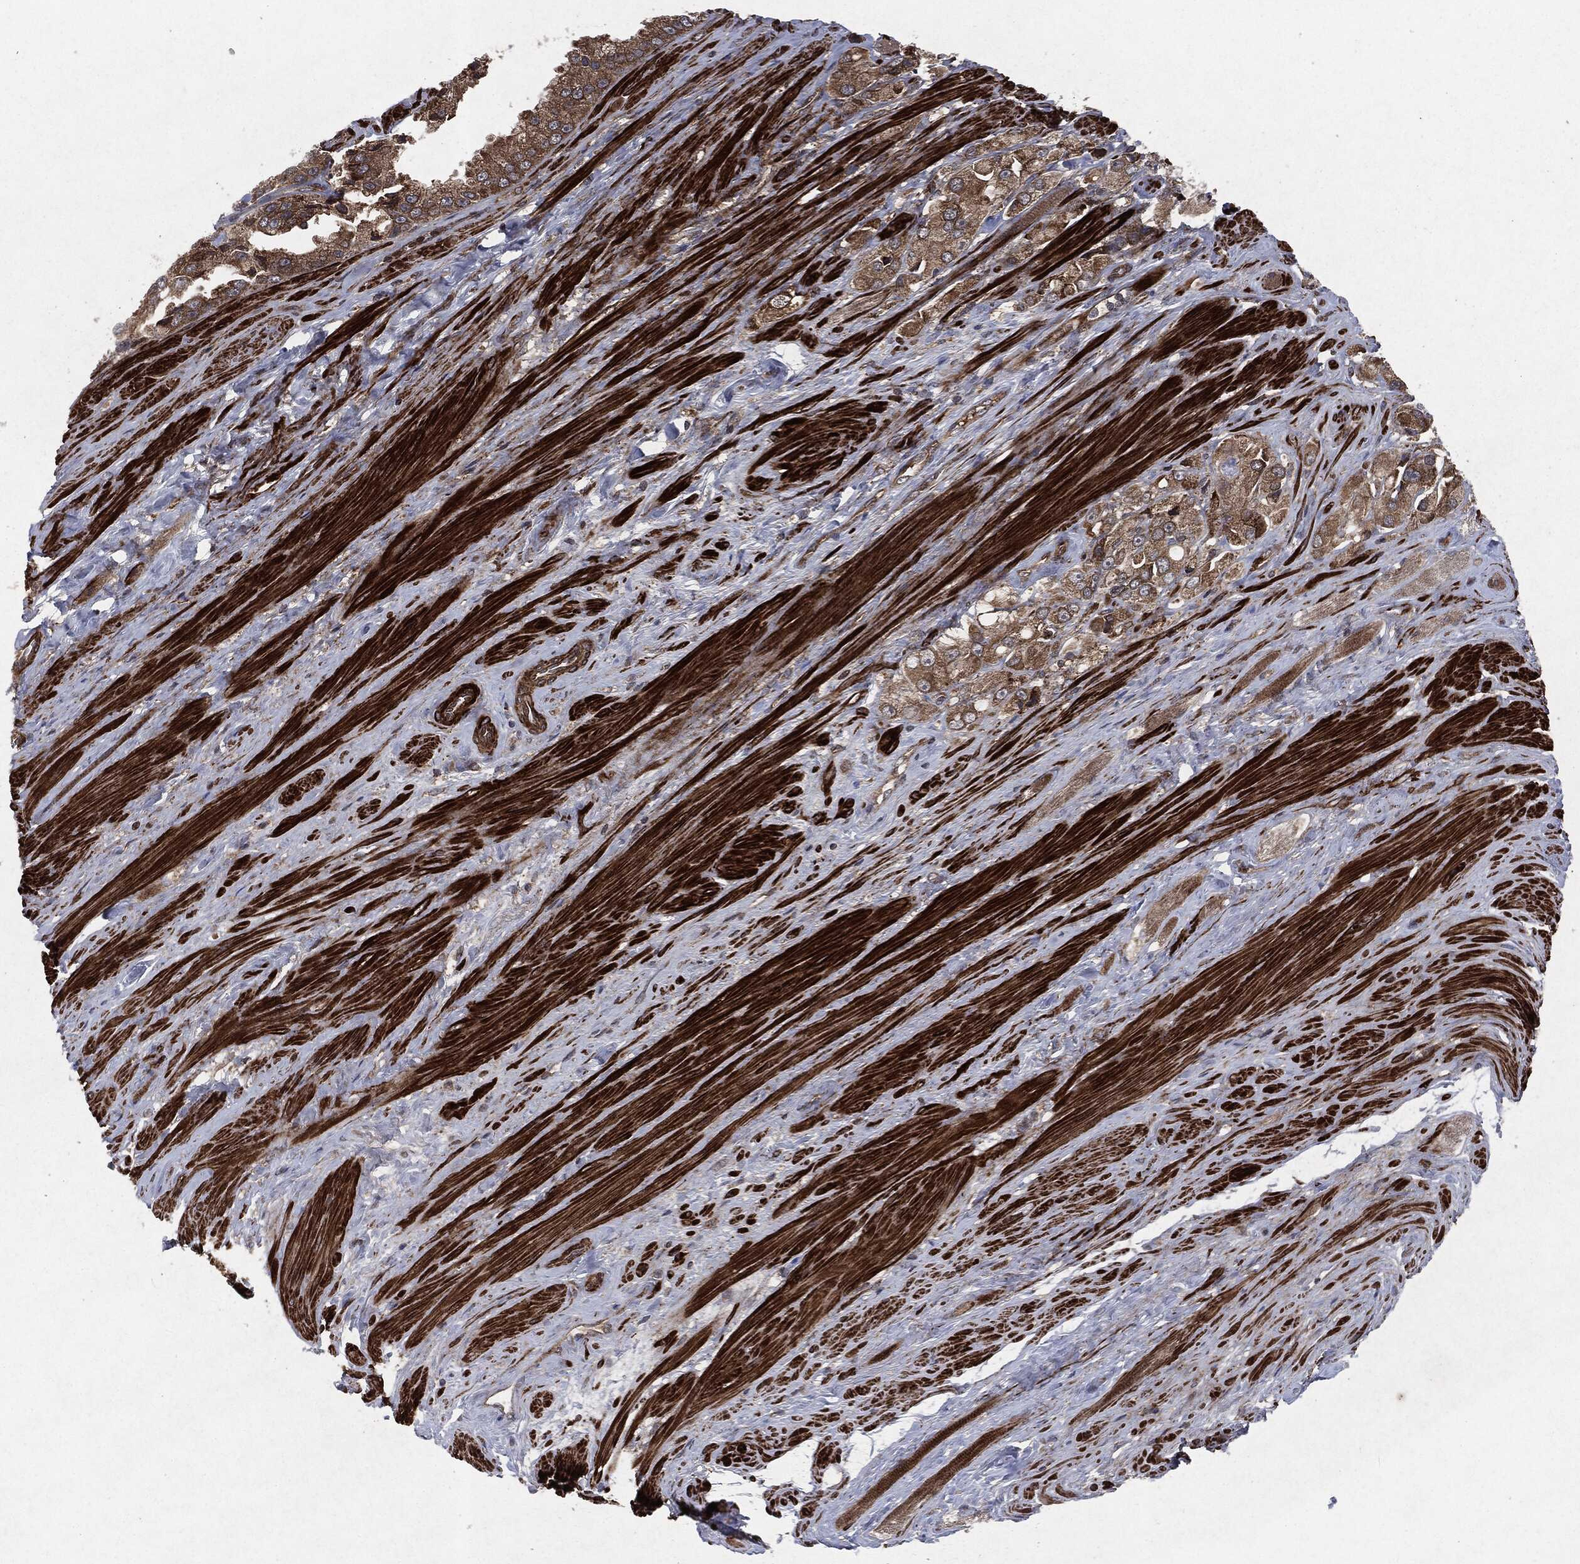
{"staining": {"intensity": "moderate", "quantity": "25%-75%", "location": "cytoplasmic/membranous"}, "tissue": "prostate cancer", "cell_type": "Tumor cells", "image_type": "cancer", "snomed": [{"axis": "morphology", "description": "Adenocarcinoma, NOS"}, {"axis": "topography", "description": "Prostate and seminal vesicle, NOS"}, {"axis": "topography", "description": "Prostate"}], "caption": "Protein expression analysis of prostate cancer (adenocarcinoma) exhibits moderate cytoplasmic/membranous staining in approximately 25%-75% of tumor cells. The protein of interest is shown in brown color, while the nuclei are stained blue.", "gene": "RAF1", "patient": {"sex": "male", "age": 64}}